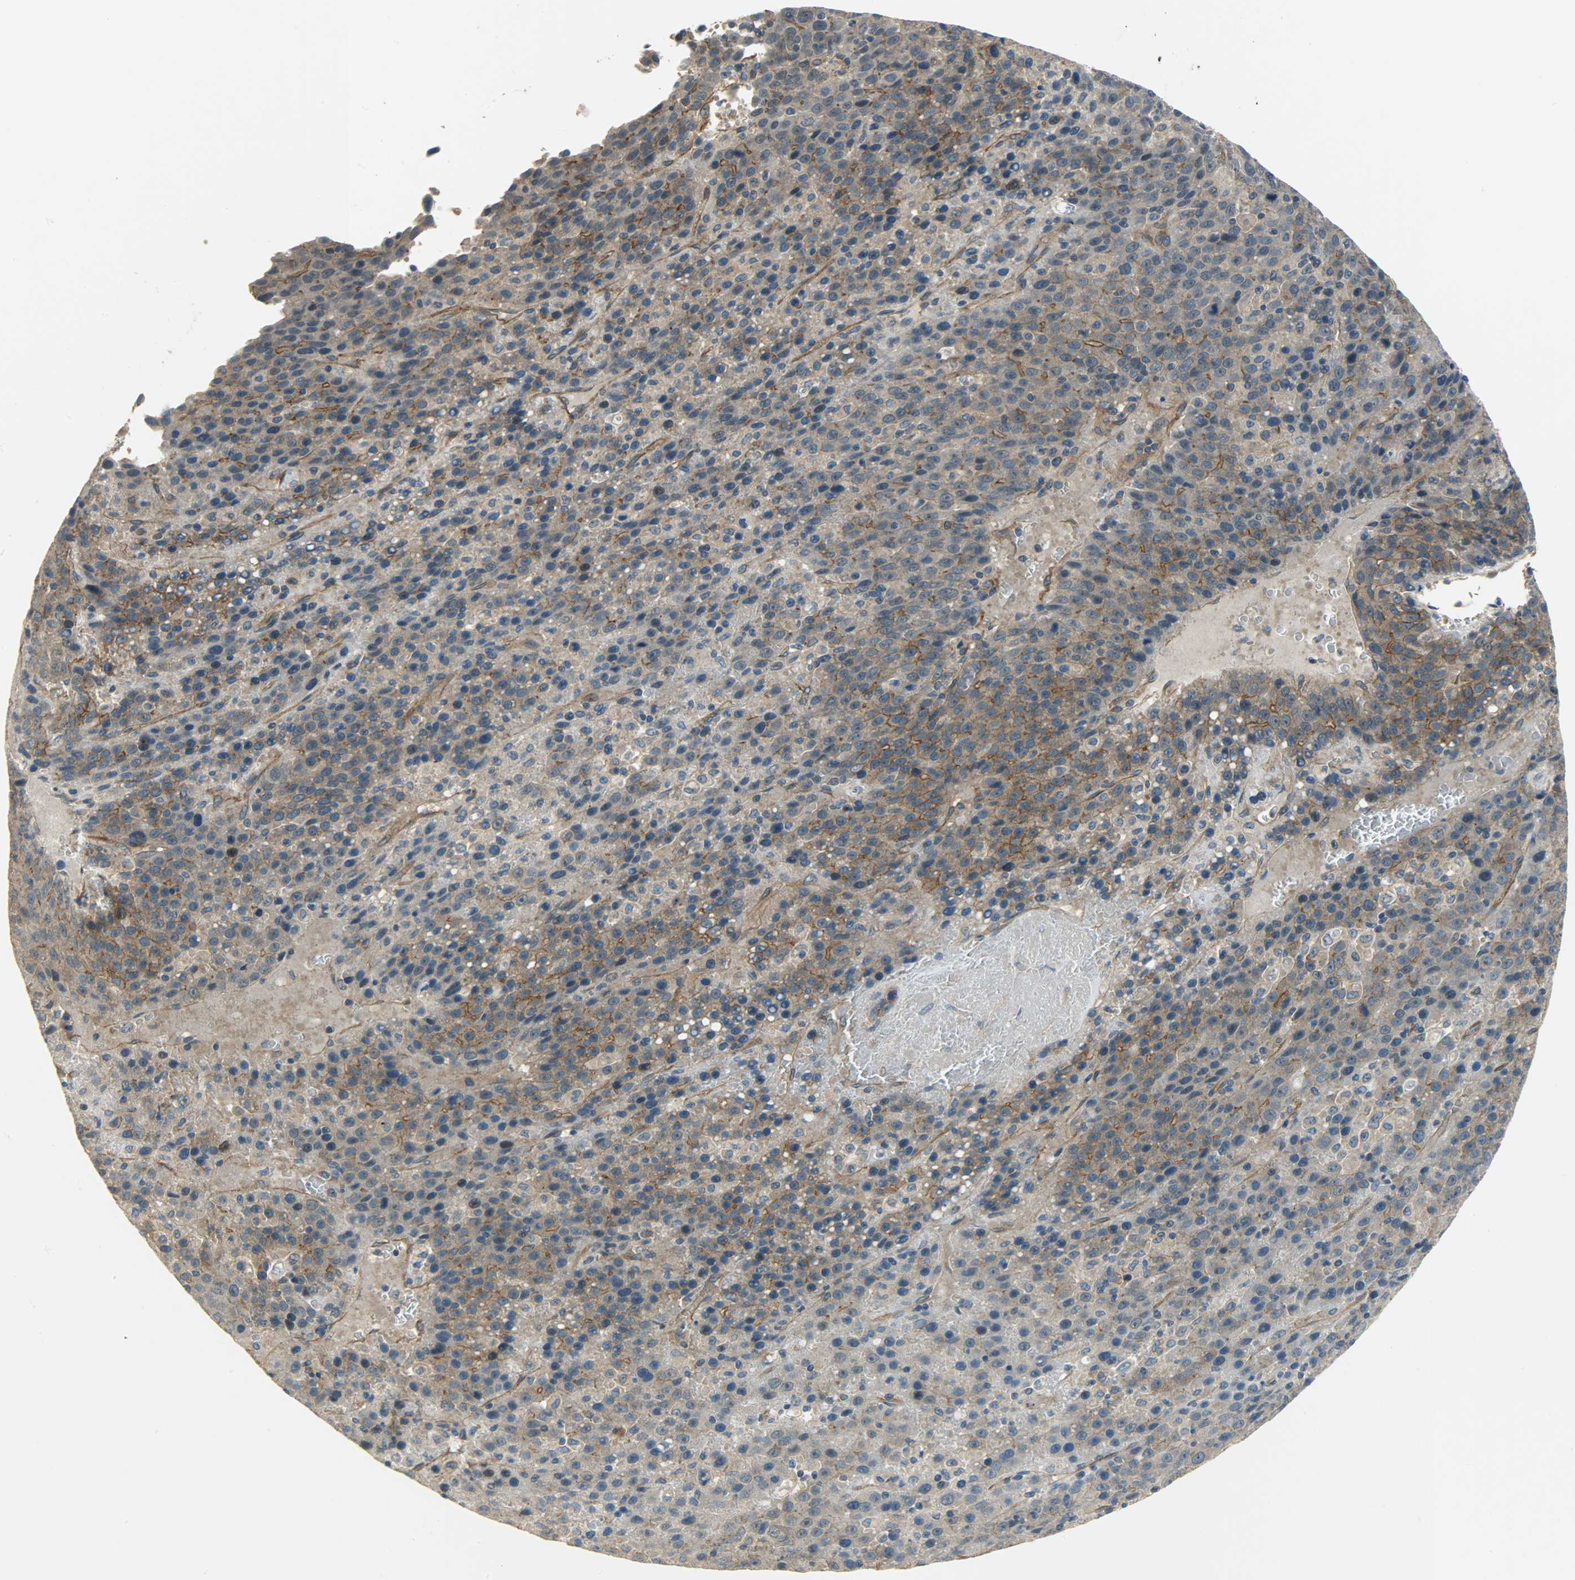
{"staining": {"intensity": "moderate", "quantity": ">75%", "location": "cytoplasmic/membranous"}, "tissue": "liver cancer", "cell_type": "Tumor cells", "image_type": "cancer", "snomed": [{"axis": "morphology", "description": "Carcinoma, Hepatocellular, NOS"}, {"axis": "topography", "description": "Liver"}], "caption": "Liver cancer stained with a brown dye reveals moderate cytoplasmic/membranous positive positivity in about >75% of tumor cells.", "gene": "KIAA1217", "patient": {"sex": "female", "age": 53}}